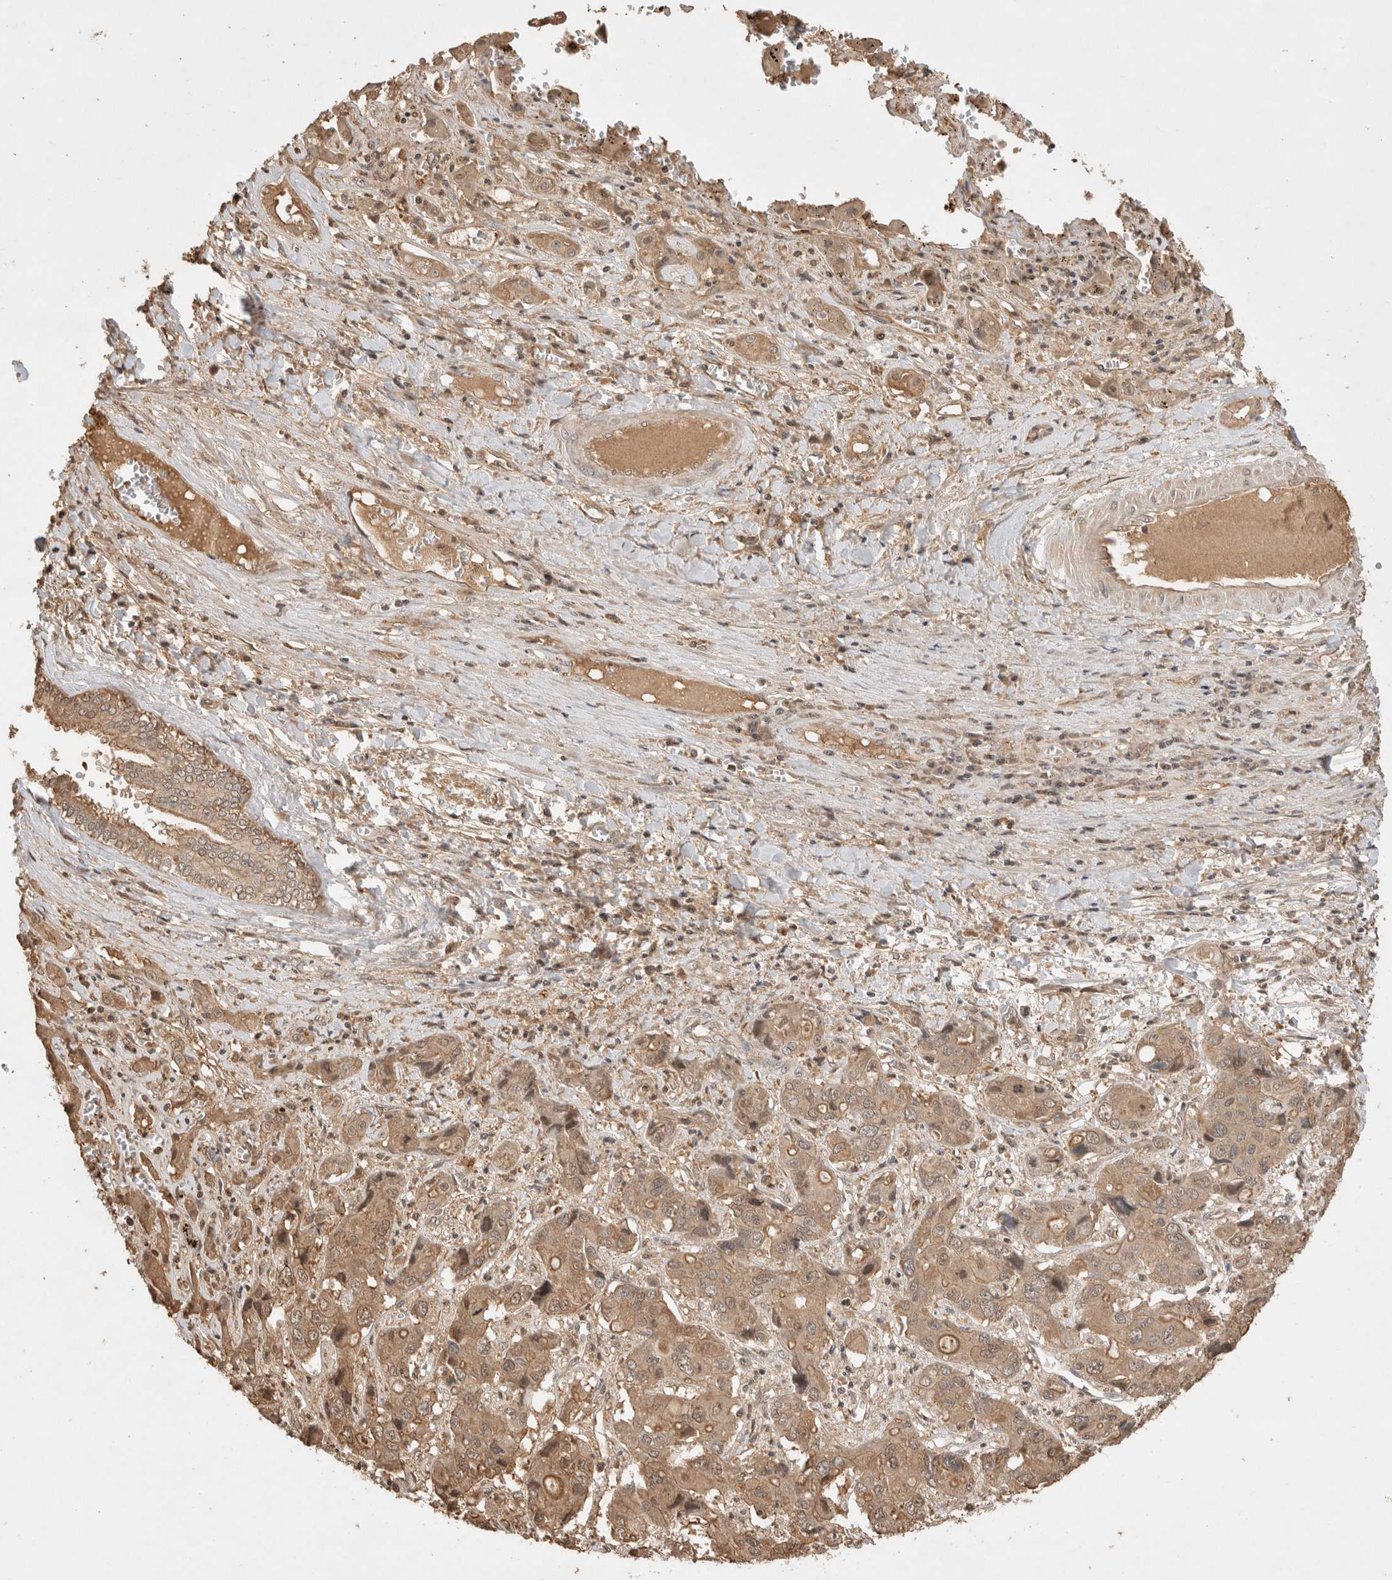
{"staining": {"intensity": "weak", "quantity": ">75%", "location": "cytoplasmic/membranous"}, "tissue": "liver cancer", "cell_type": "Tumor cells", "image_type": "cancer", "snomed": [{"axis": "morphology", "description": "Cholangiocarcinoma"}, {"axis": "topography", "description": "Liver"}], "caption": "Cholangiocarcinoma (liver) stained for a protein demonstrates weak cytoplasmic/membranous positivity in tumor cells. Immunohistochemistry stains the protein of interest in brown and the nuclei are stained blue.", "gene": "PRMT3", "patient": {"sex": "male", "age": 67}}